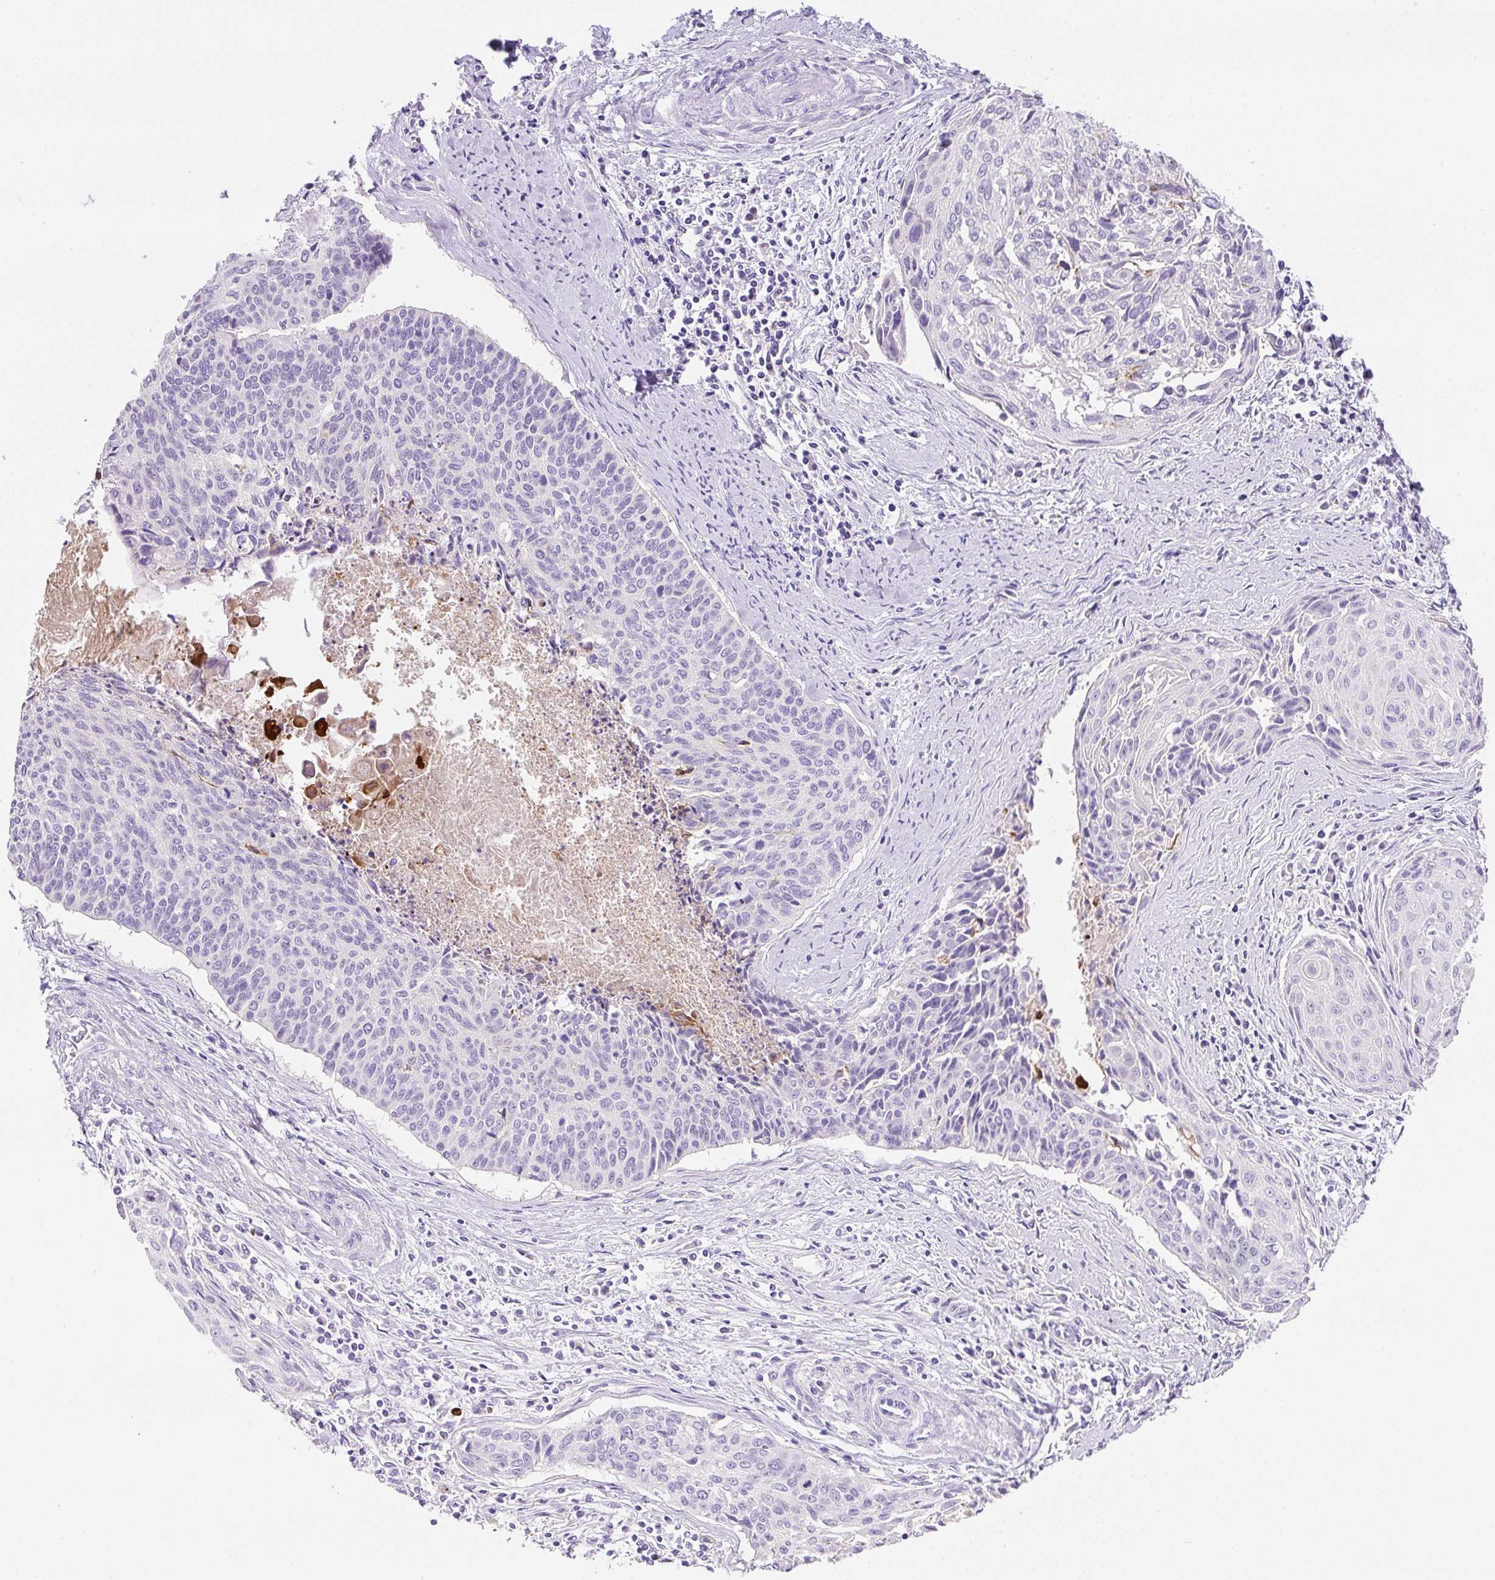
{"staining": {"intensity": "negative", "quantity": "none", "location": "none"}, "tissue": "cervical cancer", "cell_type": "Tumor cells", "image_type": "cancer", "snomed": [{"axis": "morphology", "description": "Squamous cell carcinoma, NOS"}, {"axis": "topography", "description": "Cervix"}], "caption": "This is an immunohistochemistry histopathology image of human cervical cancer. There is no expression in tumor cells.", "gene": "NDST3", "patient": {"sex": "female", "age": 55}}